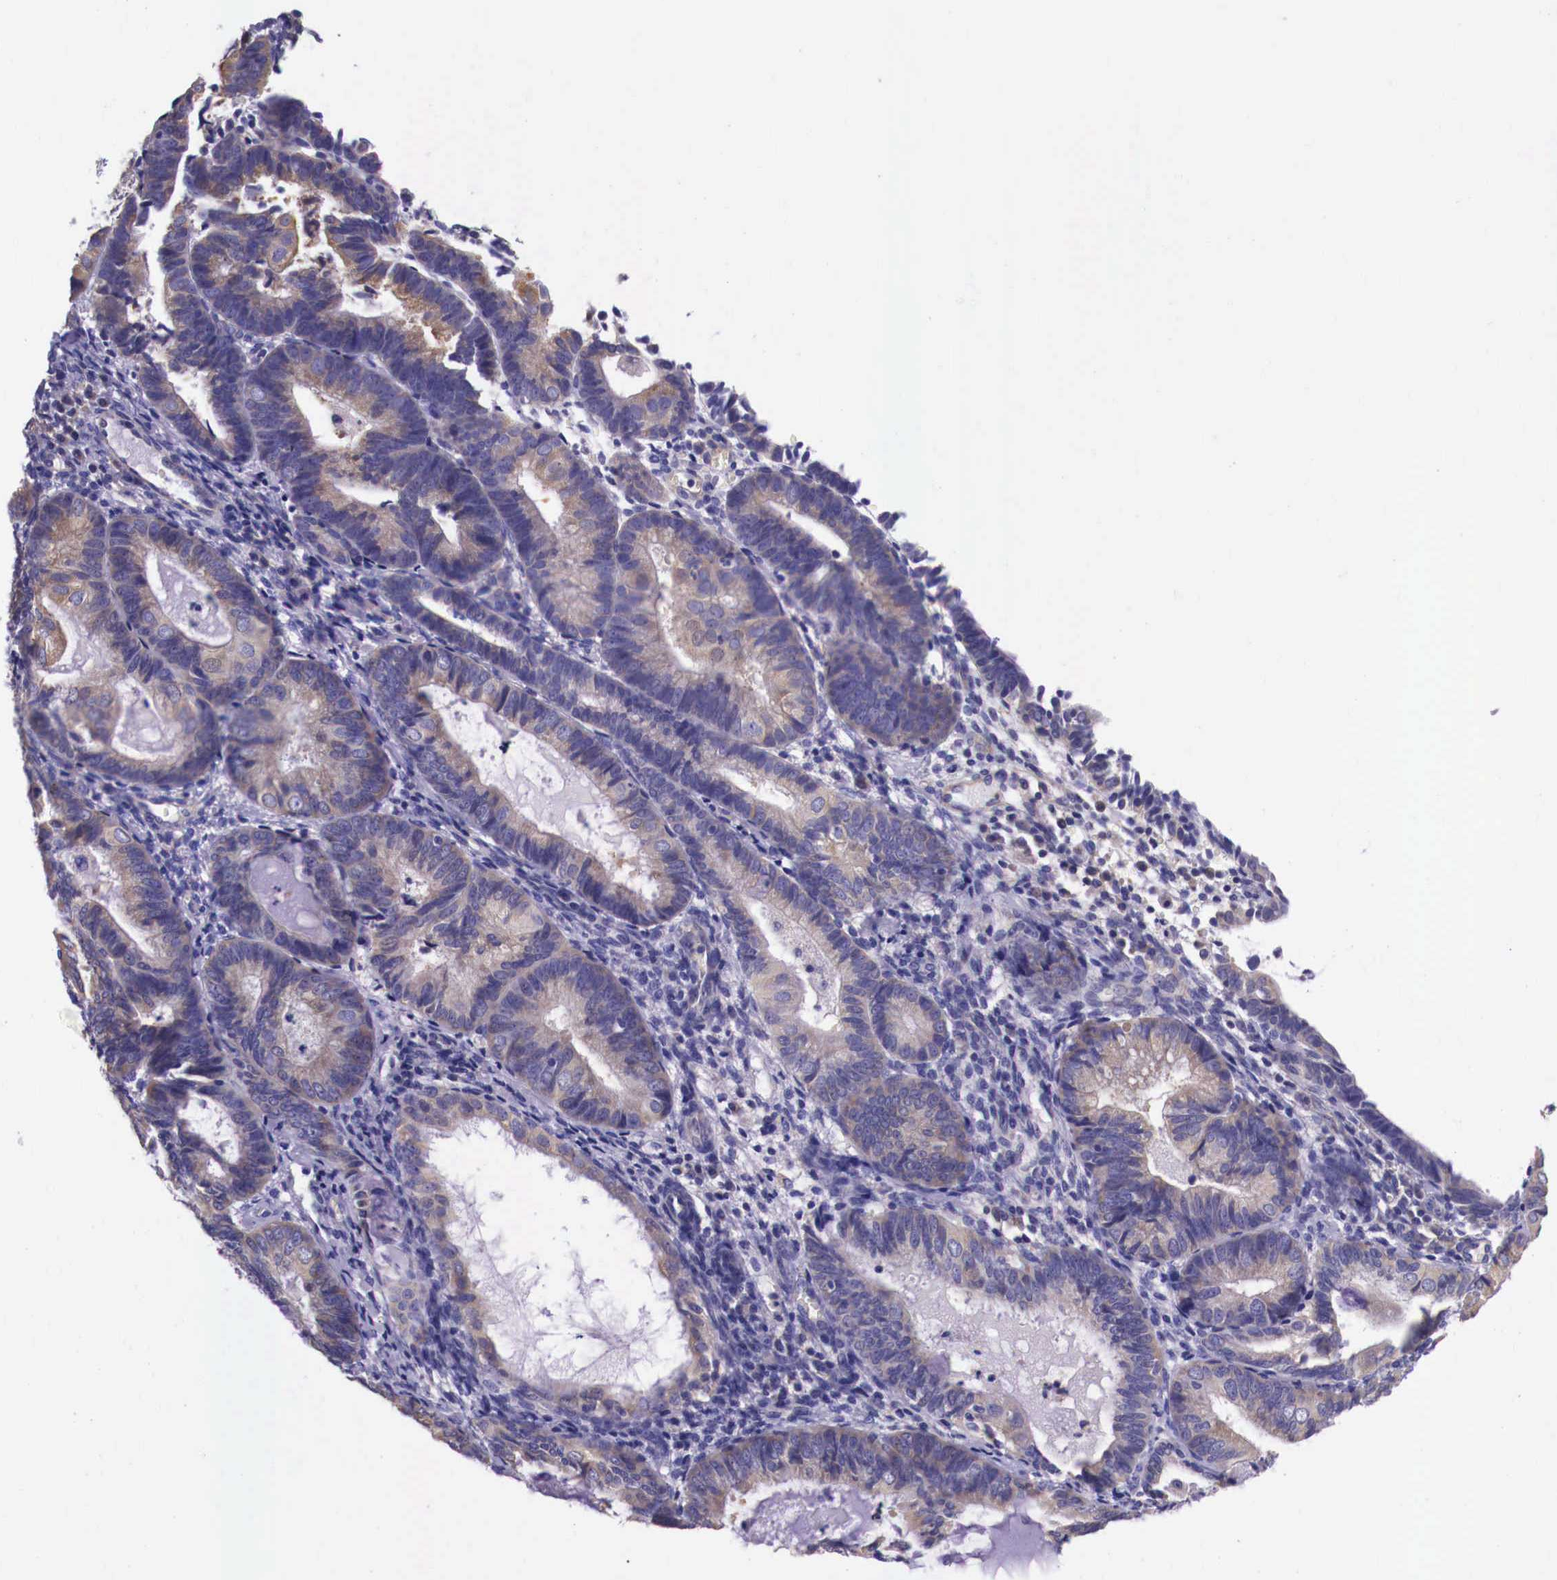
{"staining": {"intensity": "weak", "quantity": "25%-75%", "location": "cytoplasmic/membranous"}, "tissue": "endometrial cancer", "cell_type": "Tumor cells", "image_type": "cancer", "snomed": [{"axis": "morphology", "description": "Adenocarcinoma, NOS"}, {"axis": "topography", "description": "Endometrium"}], "caption": "A low amount of weak cytoplasmic/membranous expression is identified in approximately 25%-75% of tumor cells in endometrial cancer (adenocarcinoma) tissue. (brown staining indicates protein expression, while blue staining denotes nuclei).", "gene": "GRIPAP1", "patient": {"sex": "female", "age": 63}}